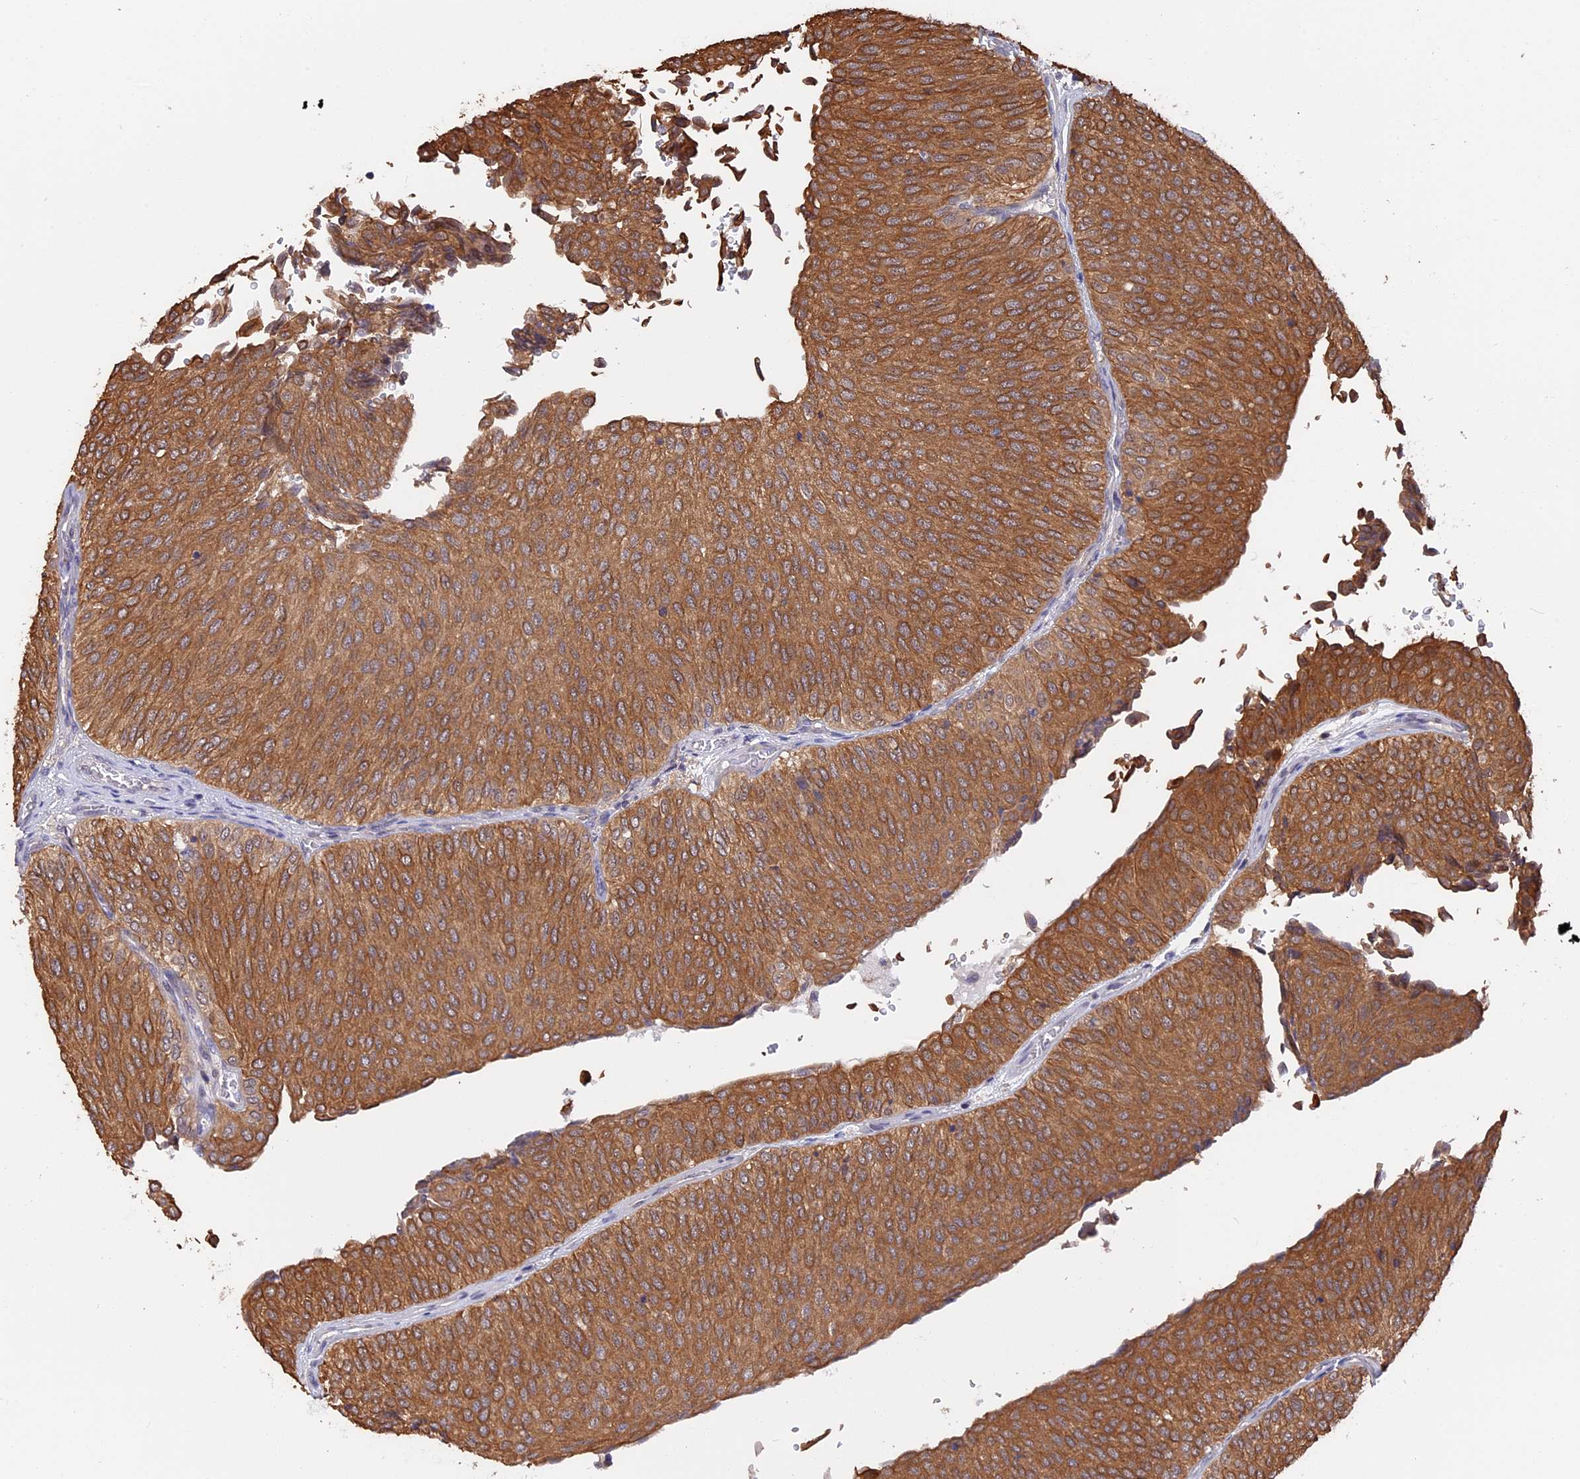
{"staining": {"intensity": "strong", "quantity": ">75%", "location": "cytoplasmic/membranous"}, "tissue": "urothelial cancer", "cell_type": "Tumor cells", "image_type": "cancer", "snomed": [{"axis": "morphology", "description": "Urothelial carcinoma, Low grade"}, {"axis": "topography", "description": "Urinary bladder"}], "caption": "Human low-grade urothelial carcinoma stained with a protein marker exhibits strong staining in tumor cells.", "gene": "STUB1", "patient": {"sex": "male", "age": 78}}